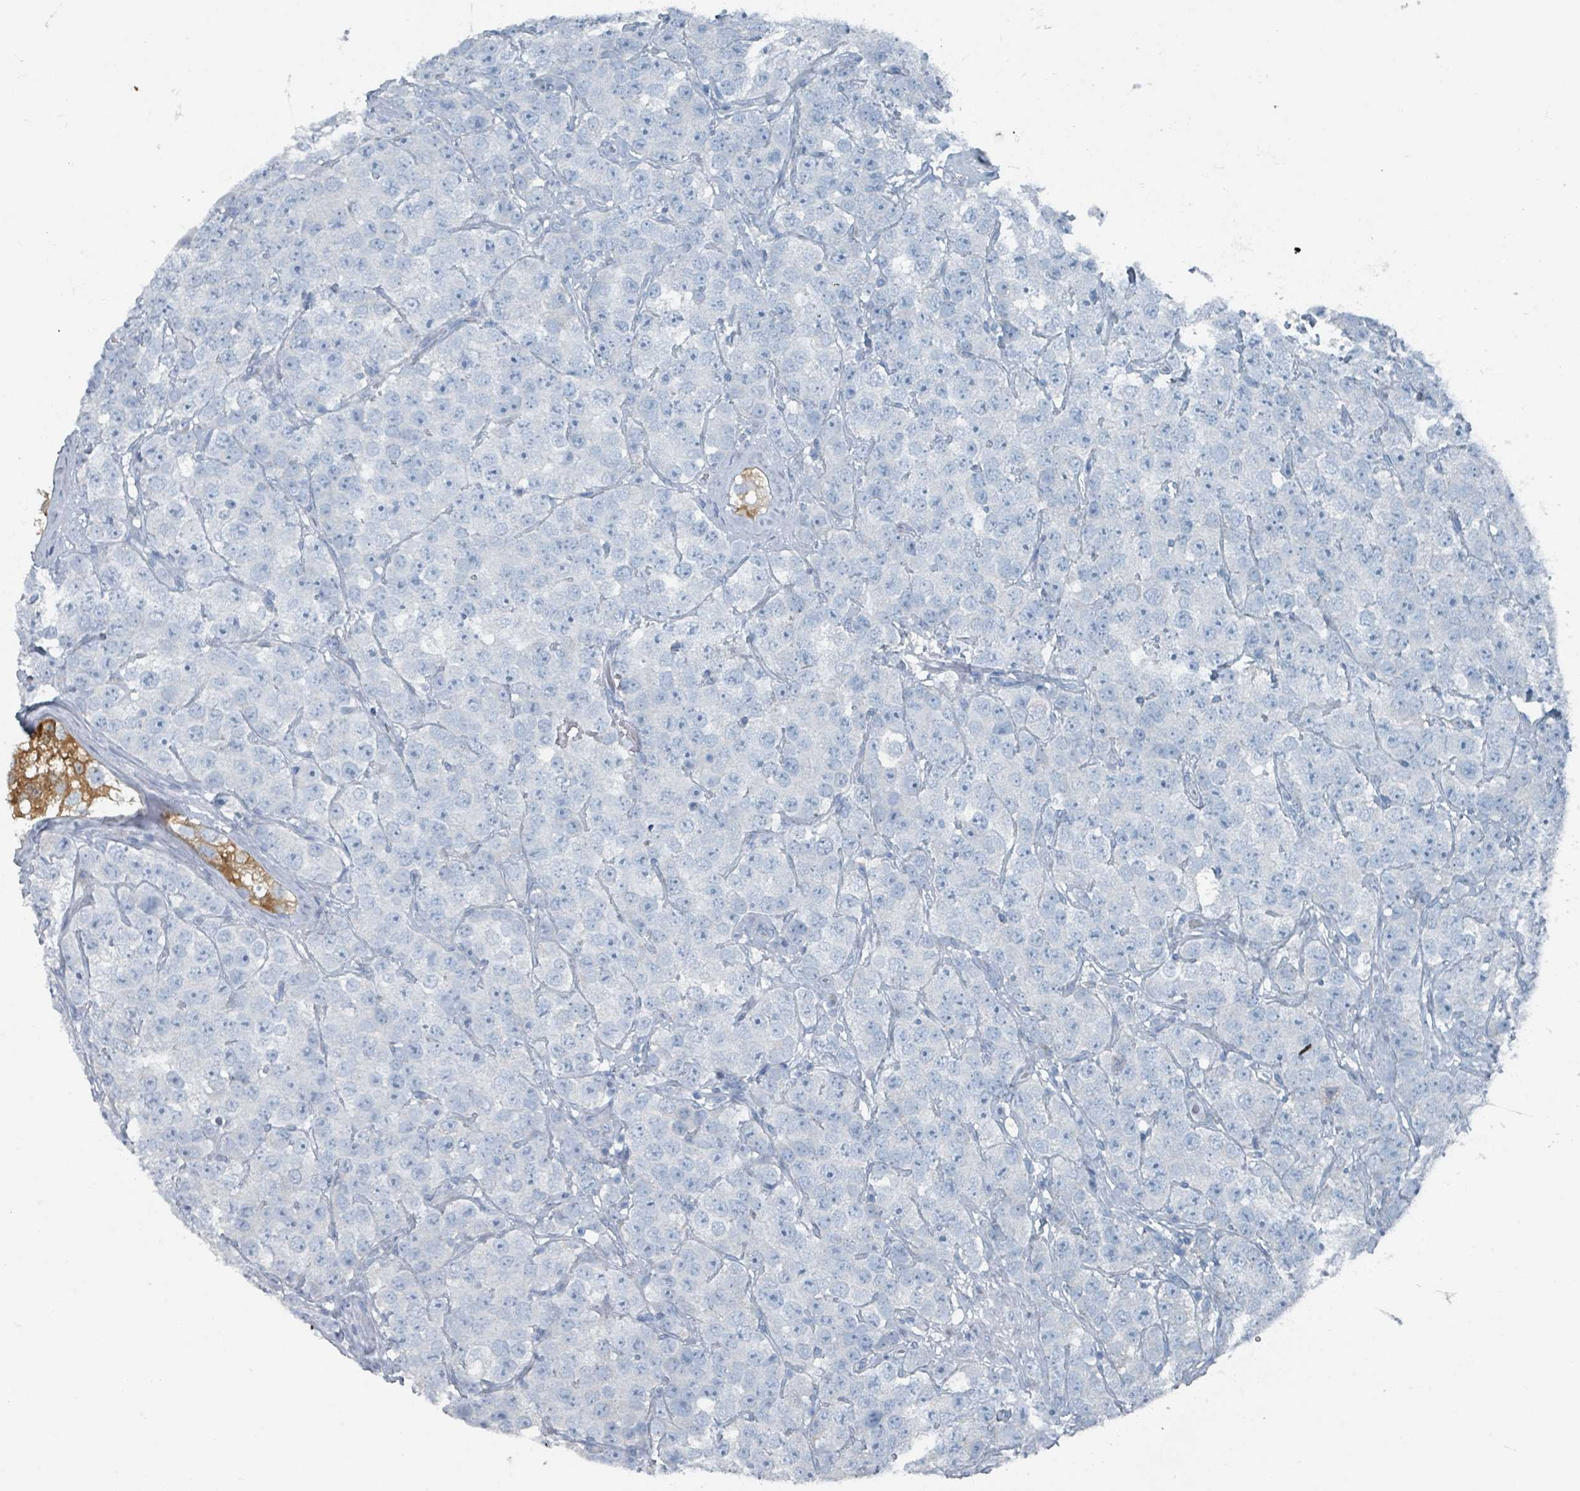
{"staining": {"intensity": "negative", "quantity": "none", "location": "none"}, "tissue": "testis cancer", "cell_type": "Tumor cells", "image_type": "cancer", "snomed": [{"axis": "morphology", "description": "Seminoma, NOS"}, {"axis": "topography", "description": "Testis"}], "caption": "The photomicrograph shows no staining of tumor cells in testis cancer.", "gene": "GAMT", "patient": {"sex": "male", "age": 28}}